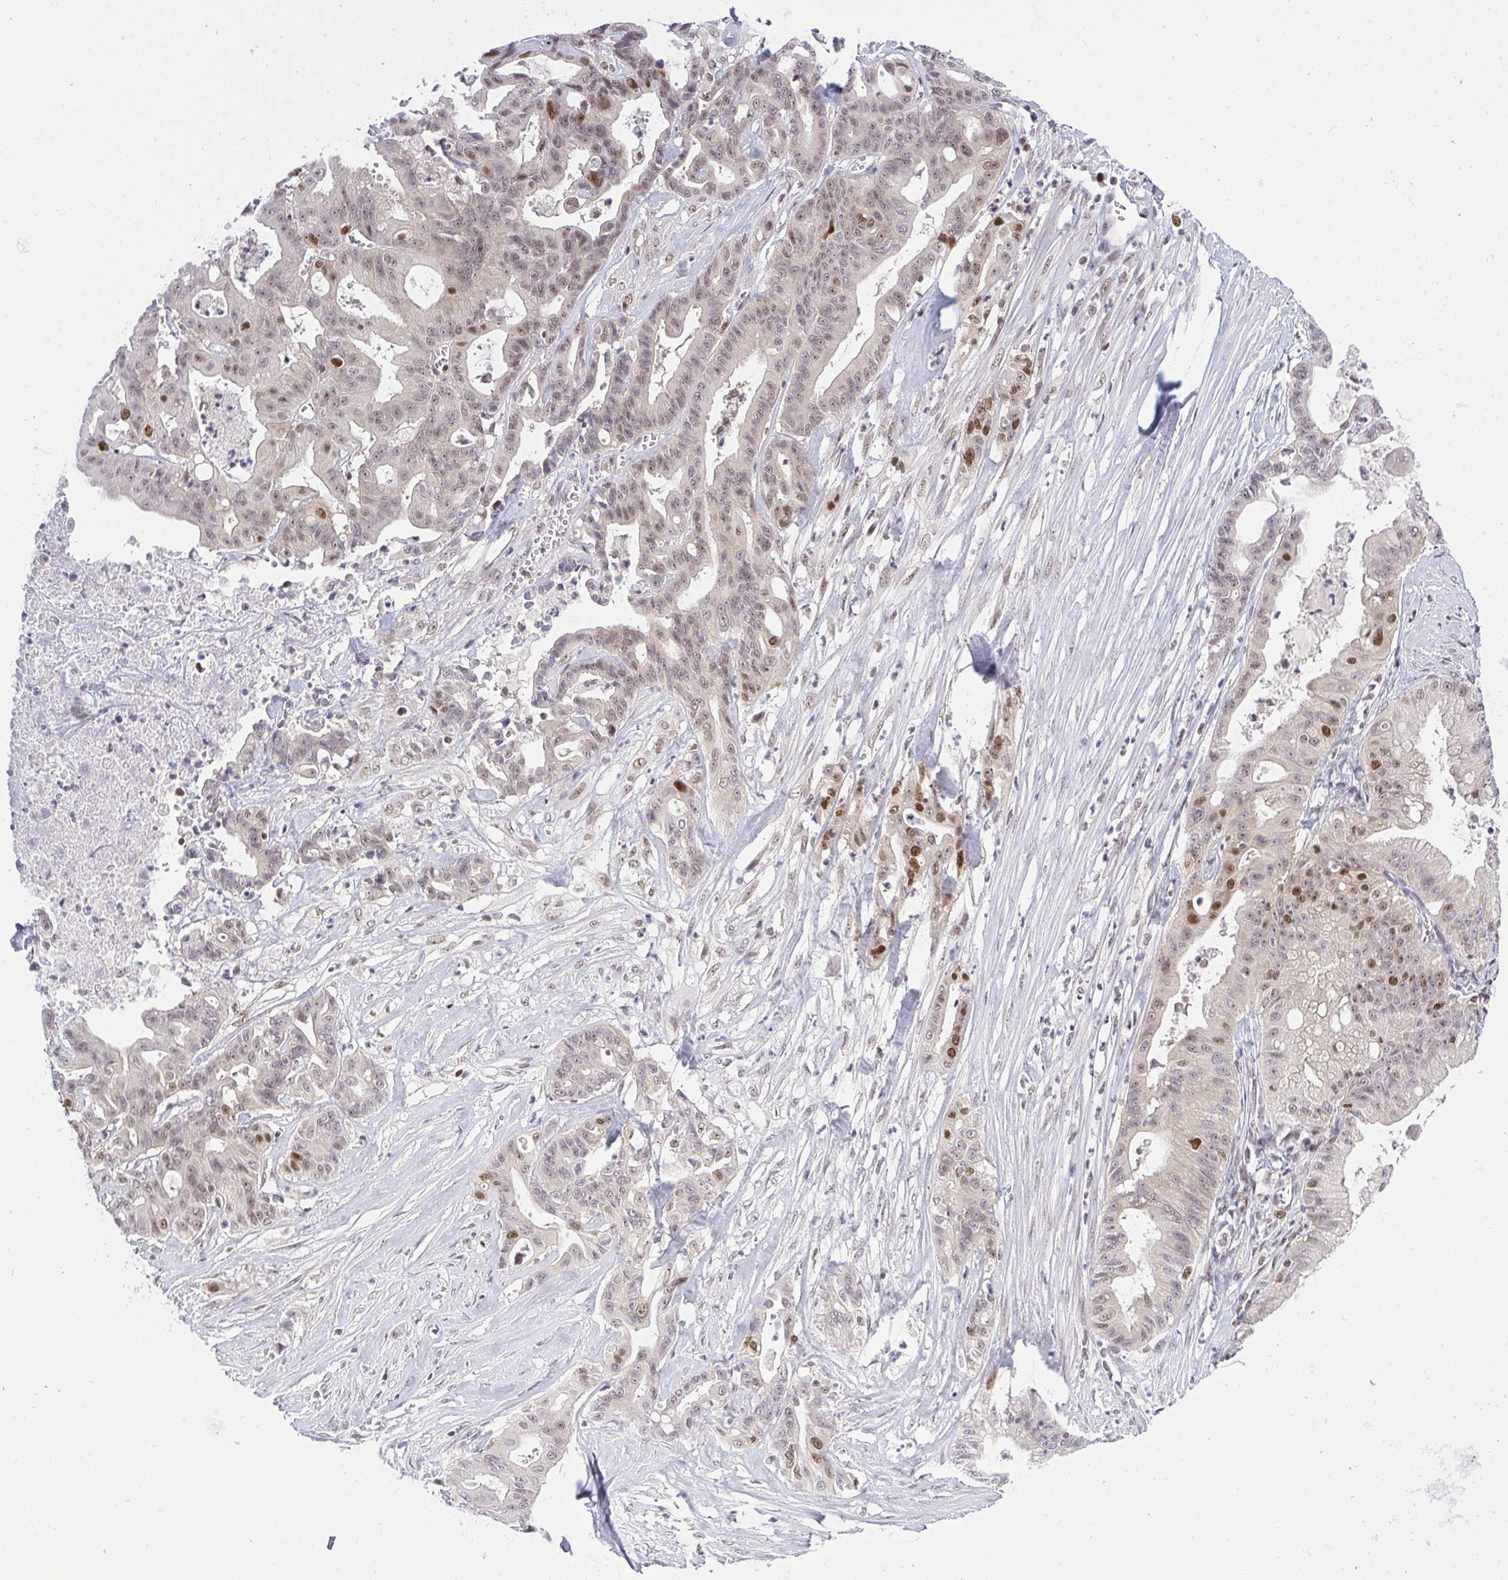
{"staining": {"intensity": "moderate", "quantity": "<25%", "location": "nuclear"}, "tissue": "ovarian cancer", "cell_type": "Tumor cells", "image_type": "cancer", "snomed": [{"axis": "morphology", "description": "Cystadenocarcinoma, mucinous, NOS"}, {"axis": "topography", "description": "Ovary"}], "caption": "Approximately <25% of tumor cells in human mucinous cystadenocarcinoma (ovarian) show moderate nuclear protein expression as visualized by brown immunohistochemical staining.", "gene": "RFC4", "patient": {"sex": "female", "age": 70}}